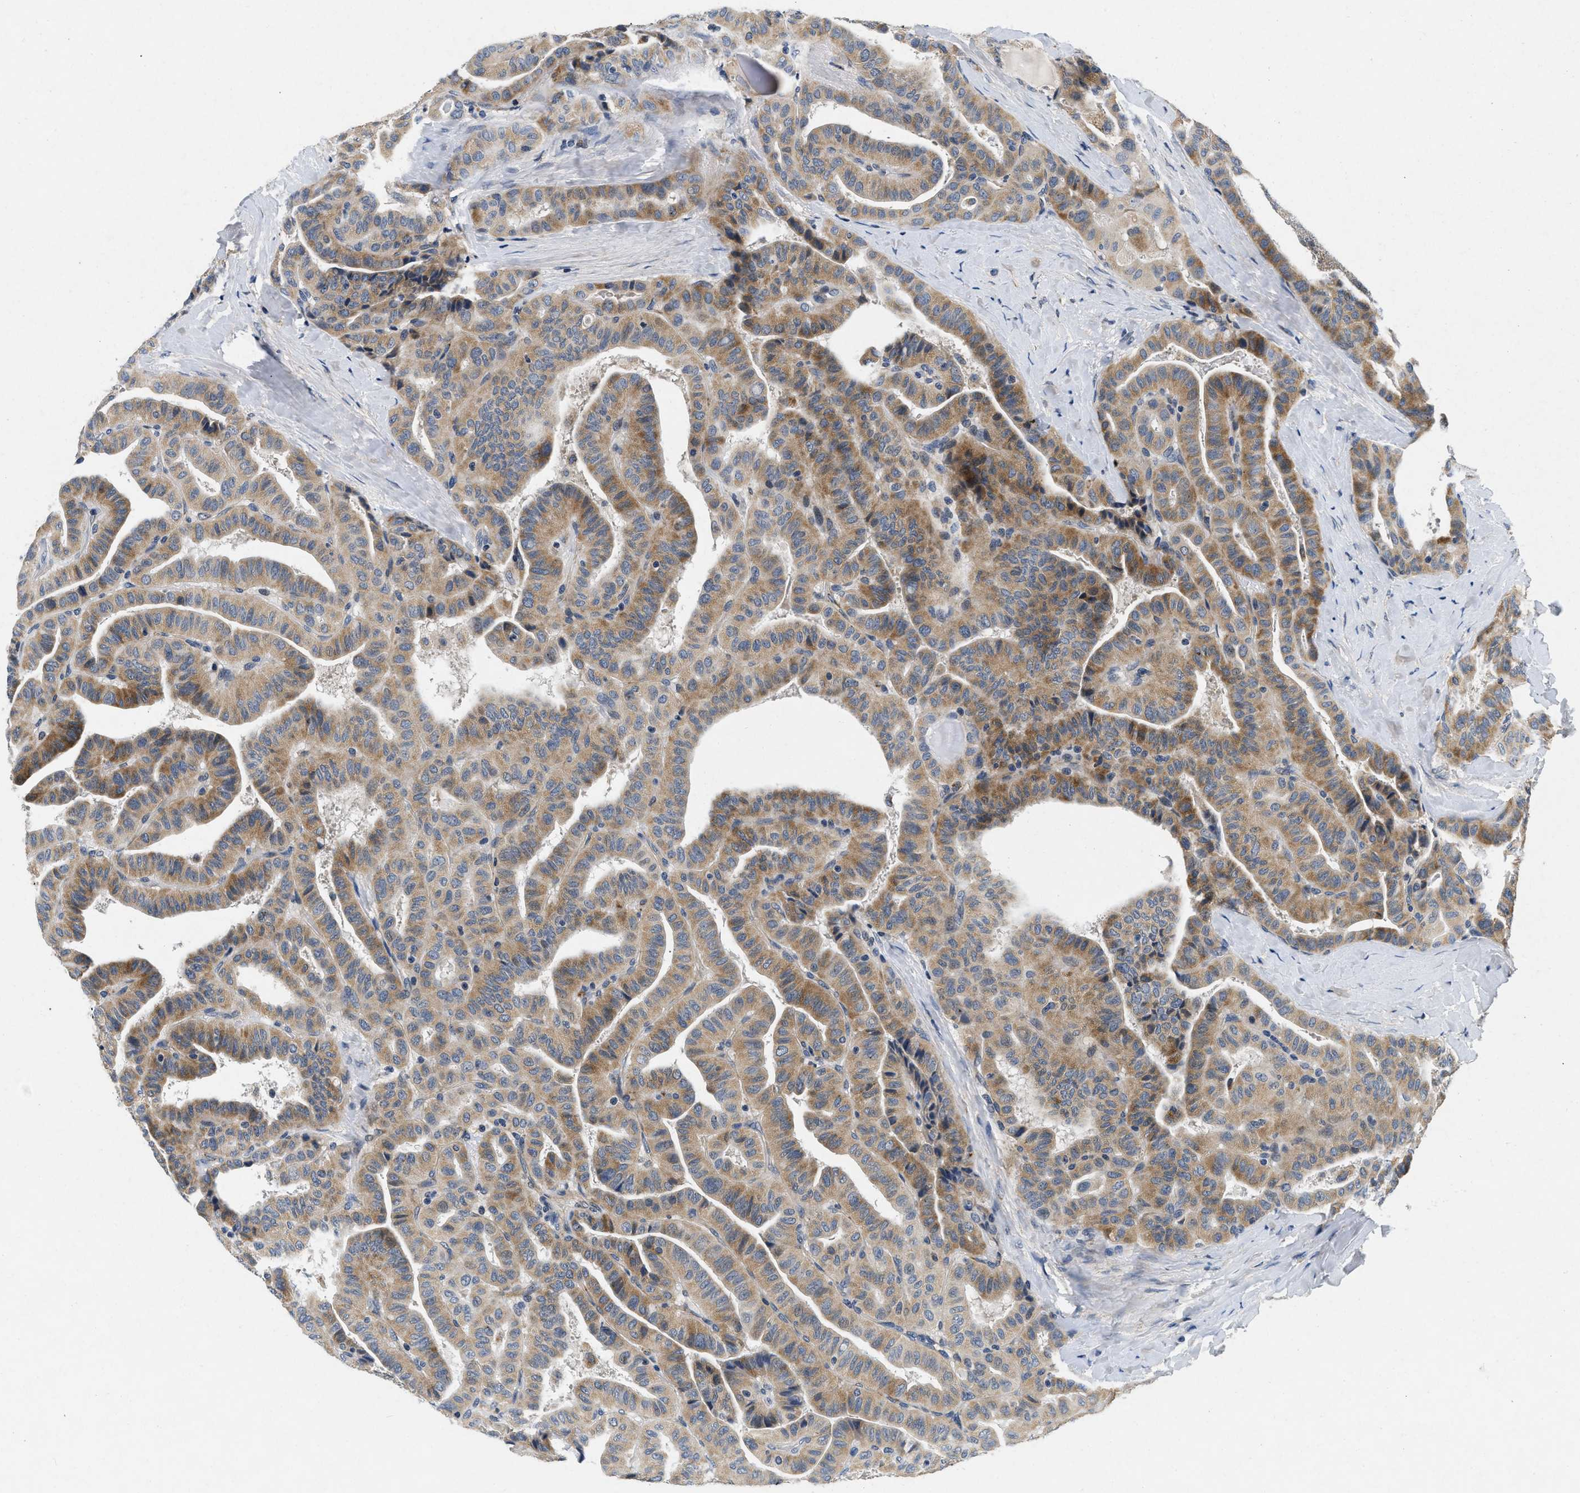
{"staining": {"intensity": "moderate", "quantity": ">75%", "location": "cytoplasmic/membranous"}, "tissue": "thyroid cancer", "cell_type": "Tumor cells", "image_type": "cancer", "snomed": [{"axis": "morphology", "description": "Papillary adenocarcinoma, NOS"}, {"axis": "topography", "description": "Thyroid gland"}], "caption": "A medium amount of moderate cytoplasmic/membranous expression is identified in about >75% of tumor cells in thyroid papillary adenocarcinoma tissue. (brown staining indicates protein expression, while blue staining denotes nuclei).", "gene": "PDP1", "patient": {"sex": "male", "age": 77}}